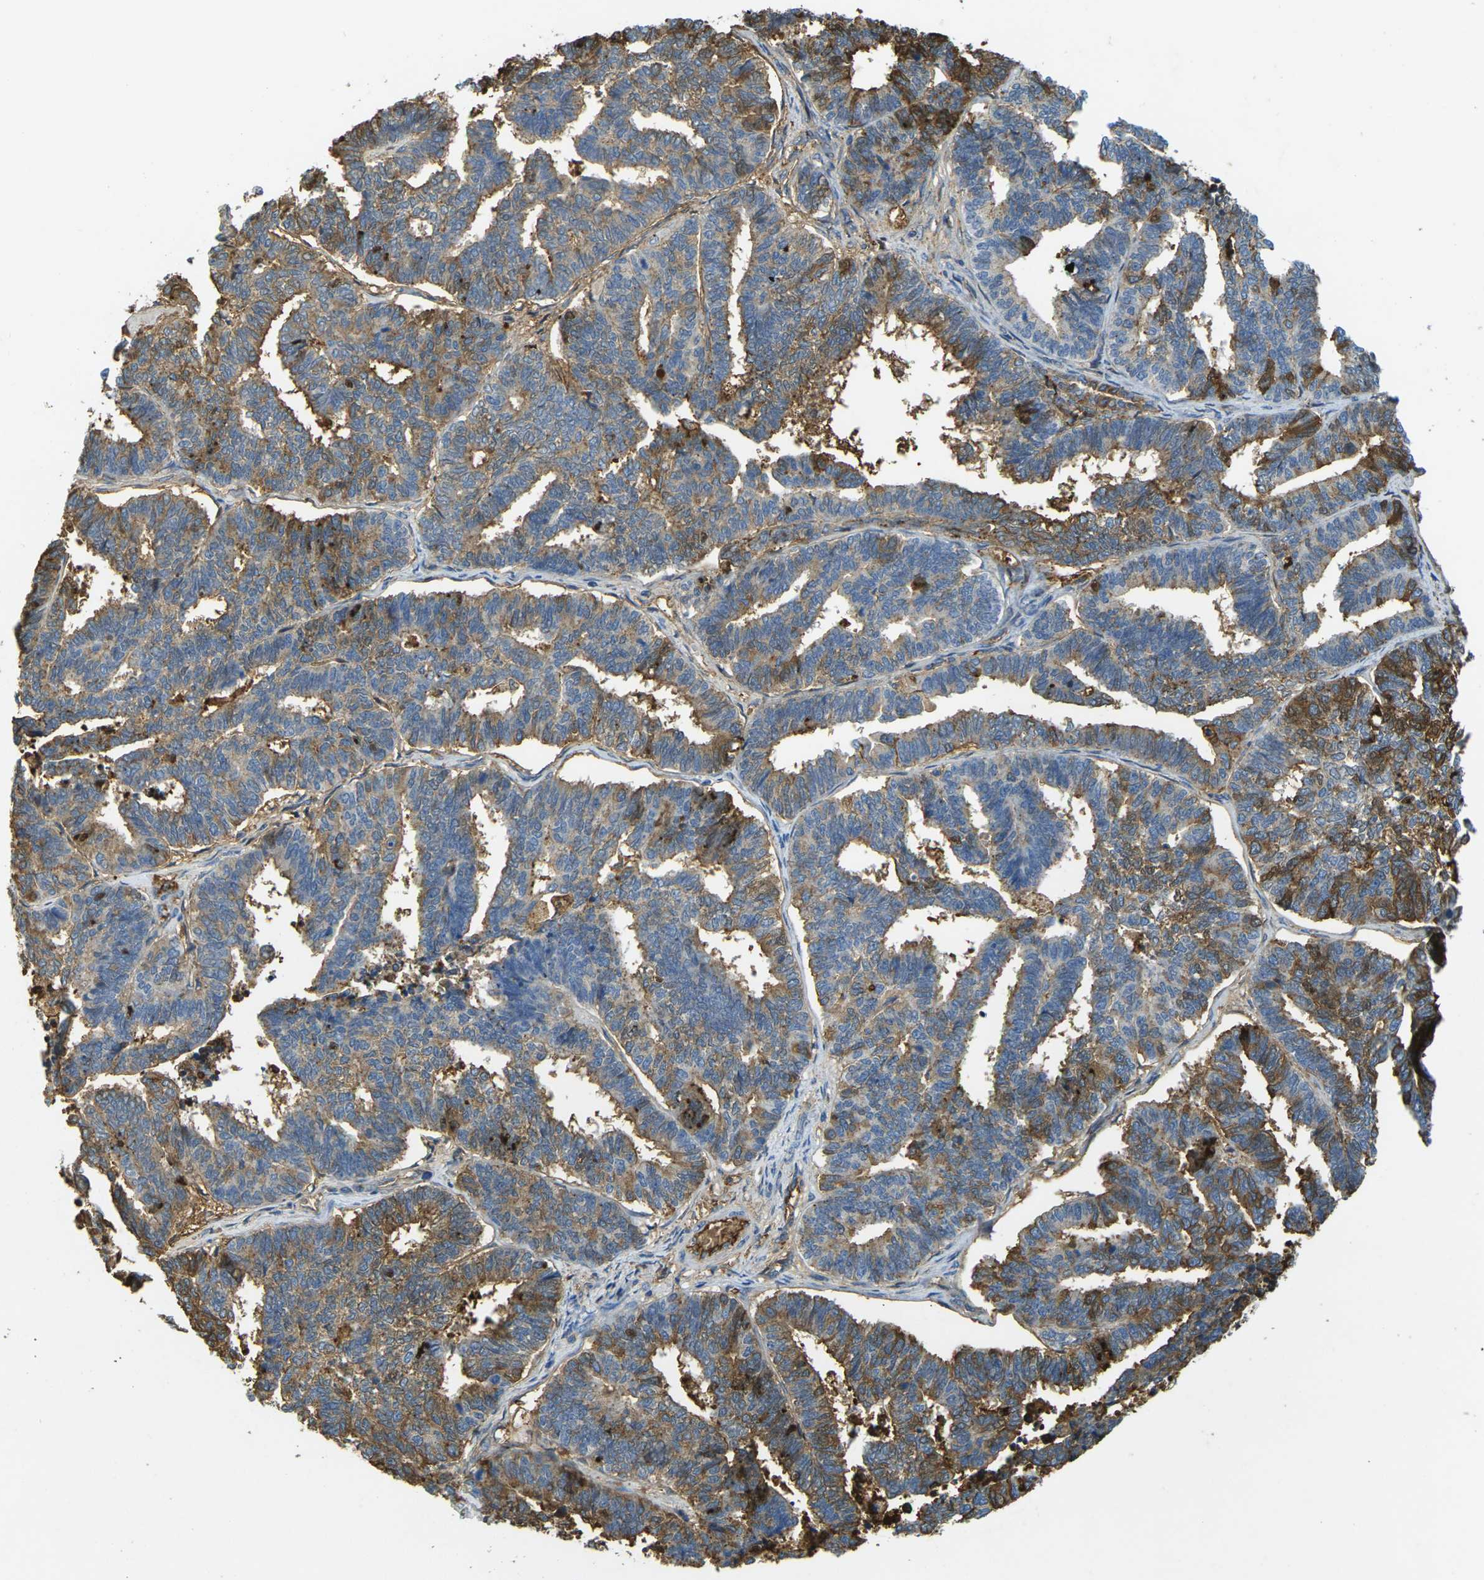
{"staining": {"intensity": "moderate", "quantity": ">75%", "location": "cytoplasmic/membranous"}, "tissue": "endometrial cancer", "cell_type": "Tumor cells", "image_type": "cancer", "snomed": [{"axis": "morphology", "description": "Adenocarcinoma, NOS"}, {"axis": "topography", "description": "Endometrium"}], "caption": "Protein analysis of endometrial adenocarcinoma tissue displays moderate cytoplasmic/membranous staining in approximately >75% of tumor cells.", "gene": "PLCD1", "patient": {"sex": "female", "age": 70}}